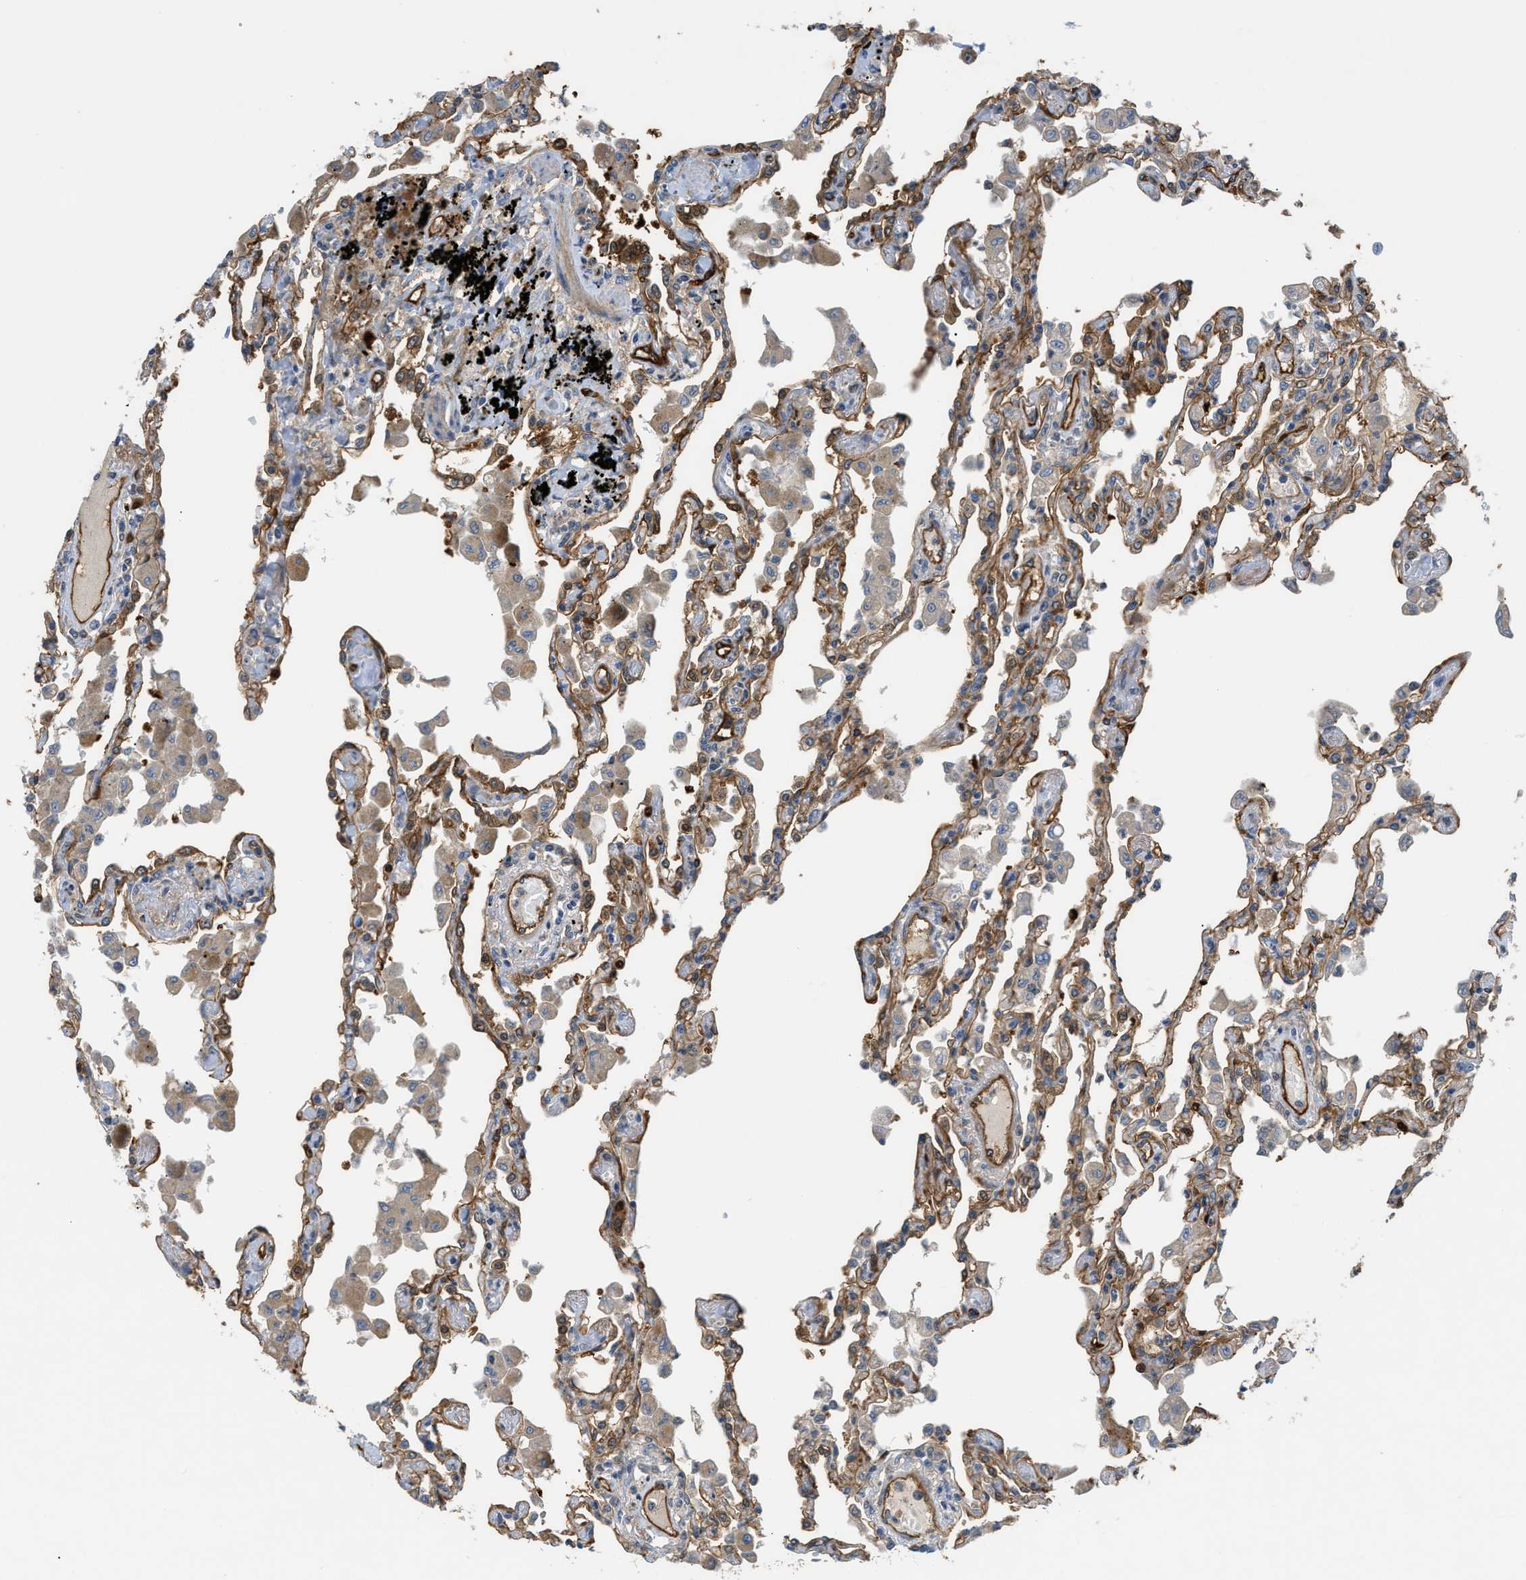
{"staining": {"intensity": "moderate", "quantity": "25%-75%", "location": "cytoplasmic/membranous"}, "tissue": "lung", "cell_type": "Alveolar cells", "image_type": "normal", "snomed": [{"axis": "morphology", "description": "Normal tissue, NOS"}, {"axis": "topography", "description": "Bronchus"}, {"axis": "topography", "description": "Lung"}], "caption": "Benign lung demonstrates moderate cytoplasmic/membranous expression in approximately 25%-75% of alveolar cells, visualized by immunohistochemistry.", "gene": "TRAK2", "patient": {"sex": "female", "age": 49}}